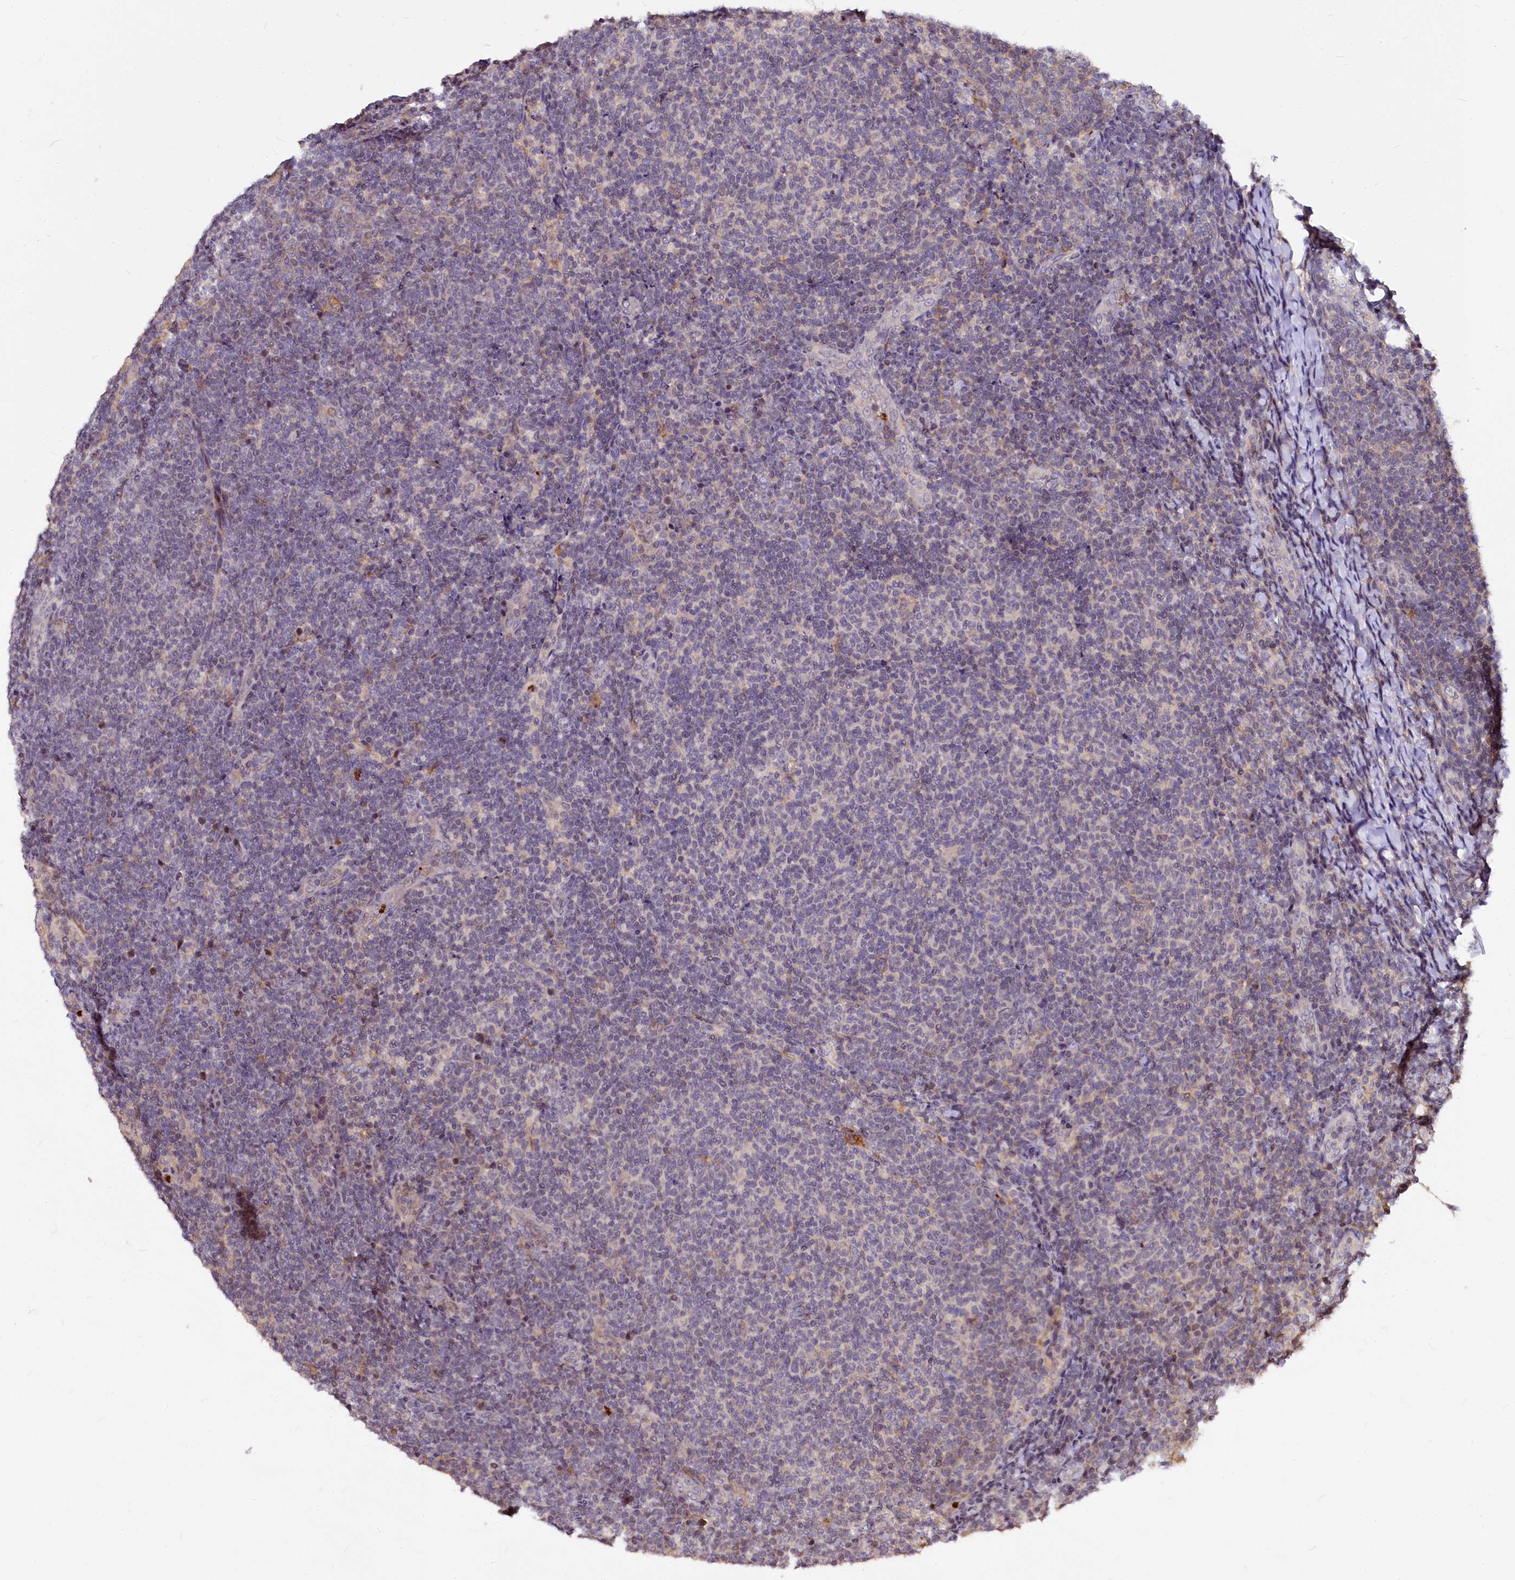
{"staining": {"intensity": "negative", "quantity": "none", "location": "none"}, "tissue": "lymphoma", "cell_type": "Tumor cells", "image_type": "cancer", "snomed": [{"axis": "morphology", "description": "Malignant lymphoma, non-Hodgkin's type, Low grade"}, {"axis": "topography", "description": "Lymph node"}], "caption": "Micrograph shows no protein expression in tumor cells of low-grade malignant lymphoma, non-Hodgkin's type tissue.", "gene": "ATG101", "patient": {"sex": "male", "age": 66}}